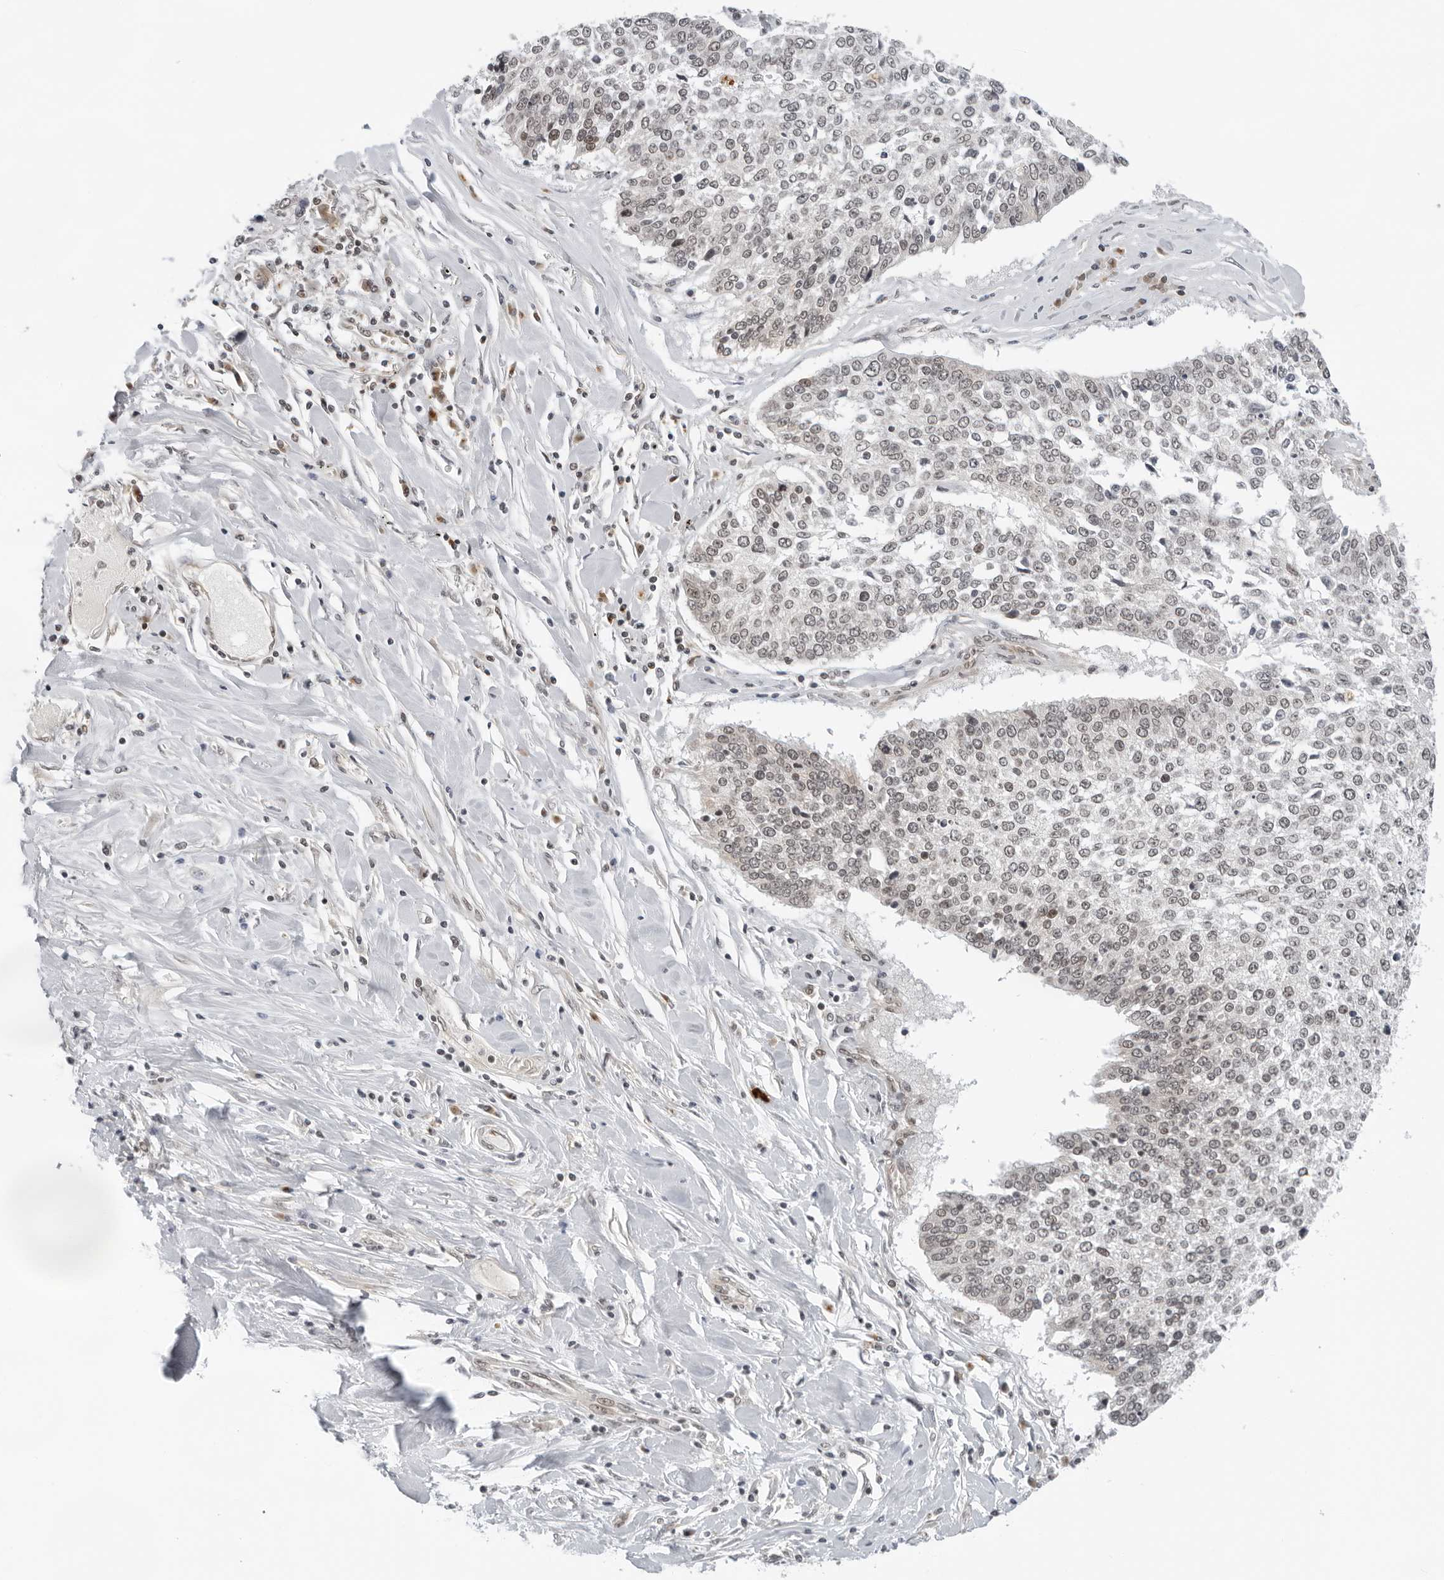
{"staining": {"intensity": "weak", "quantity": "<25%", "location": "nuclear"}, "tissue": "lung cancer", "cell_type": "Tumor cells", "image_type": "cancer", "snomed": [{"axis": "morphology", "description": "Normal tissue, NOS"}, {"axis": "morphology", "description": "Squamous cell carcinoma, NOS"}, {"axis": "topography", "description": "Cartilage tissue"}, {"axis": "topography", "description": "Bronchus"}, {"axis": "topography", "description": "Lung"}, {"axis": "topography", "description": "Peripheral nerve tissue"}], "caption": "Immunohistochemical staining of squamous cell carcinoma (lung) demonstrates no significant positivity in tumor cells.", "gene": "TOX4", "patient": {"sex": "female", "age": 49}}